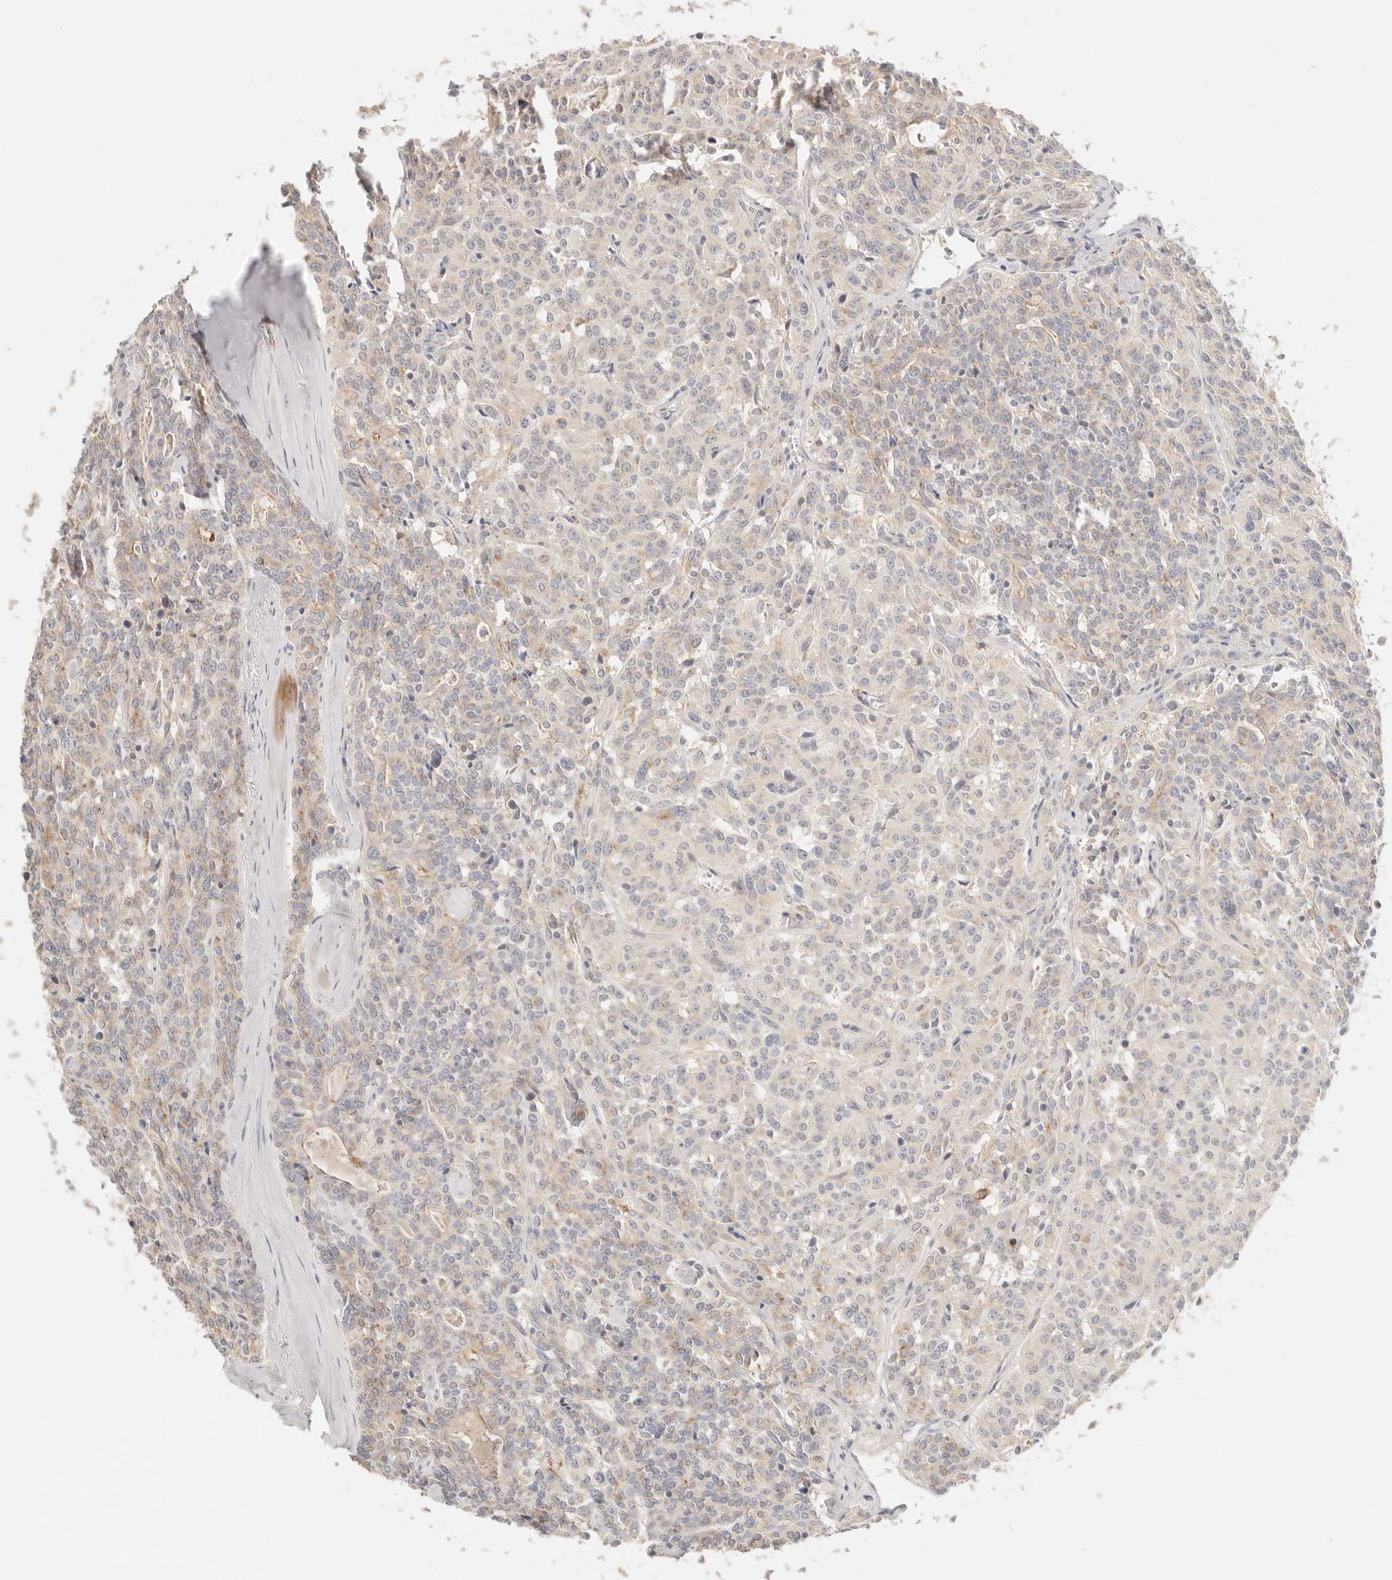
{"staining": {"intensity": "weak", "quantity": "<25%", "location": "cytoplasmic/membranous"}, "tissue": "carcinoid", "cell_type": "Tumor cells", "image_type": "cancer", "snomed": [{"axis": "morphology", "description": "Carcinoid, malignant, NOS"}, {"axis": "topography", "description": "Lung"}], "caption": "Histopathology image shows no significant protein staining in tumor cells of carcinoid.", "gene": "CEP120", "patient": {"sex": "female", "age": 46}}